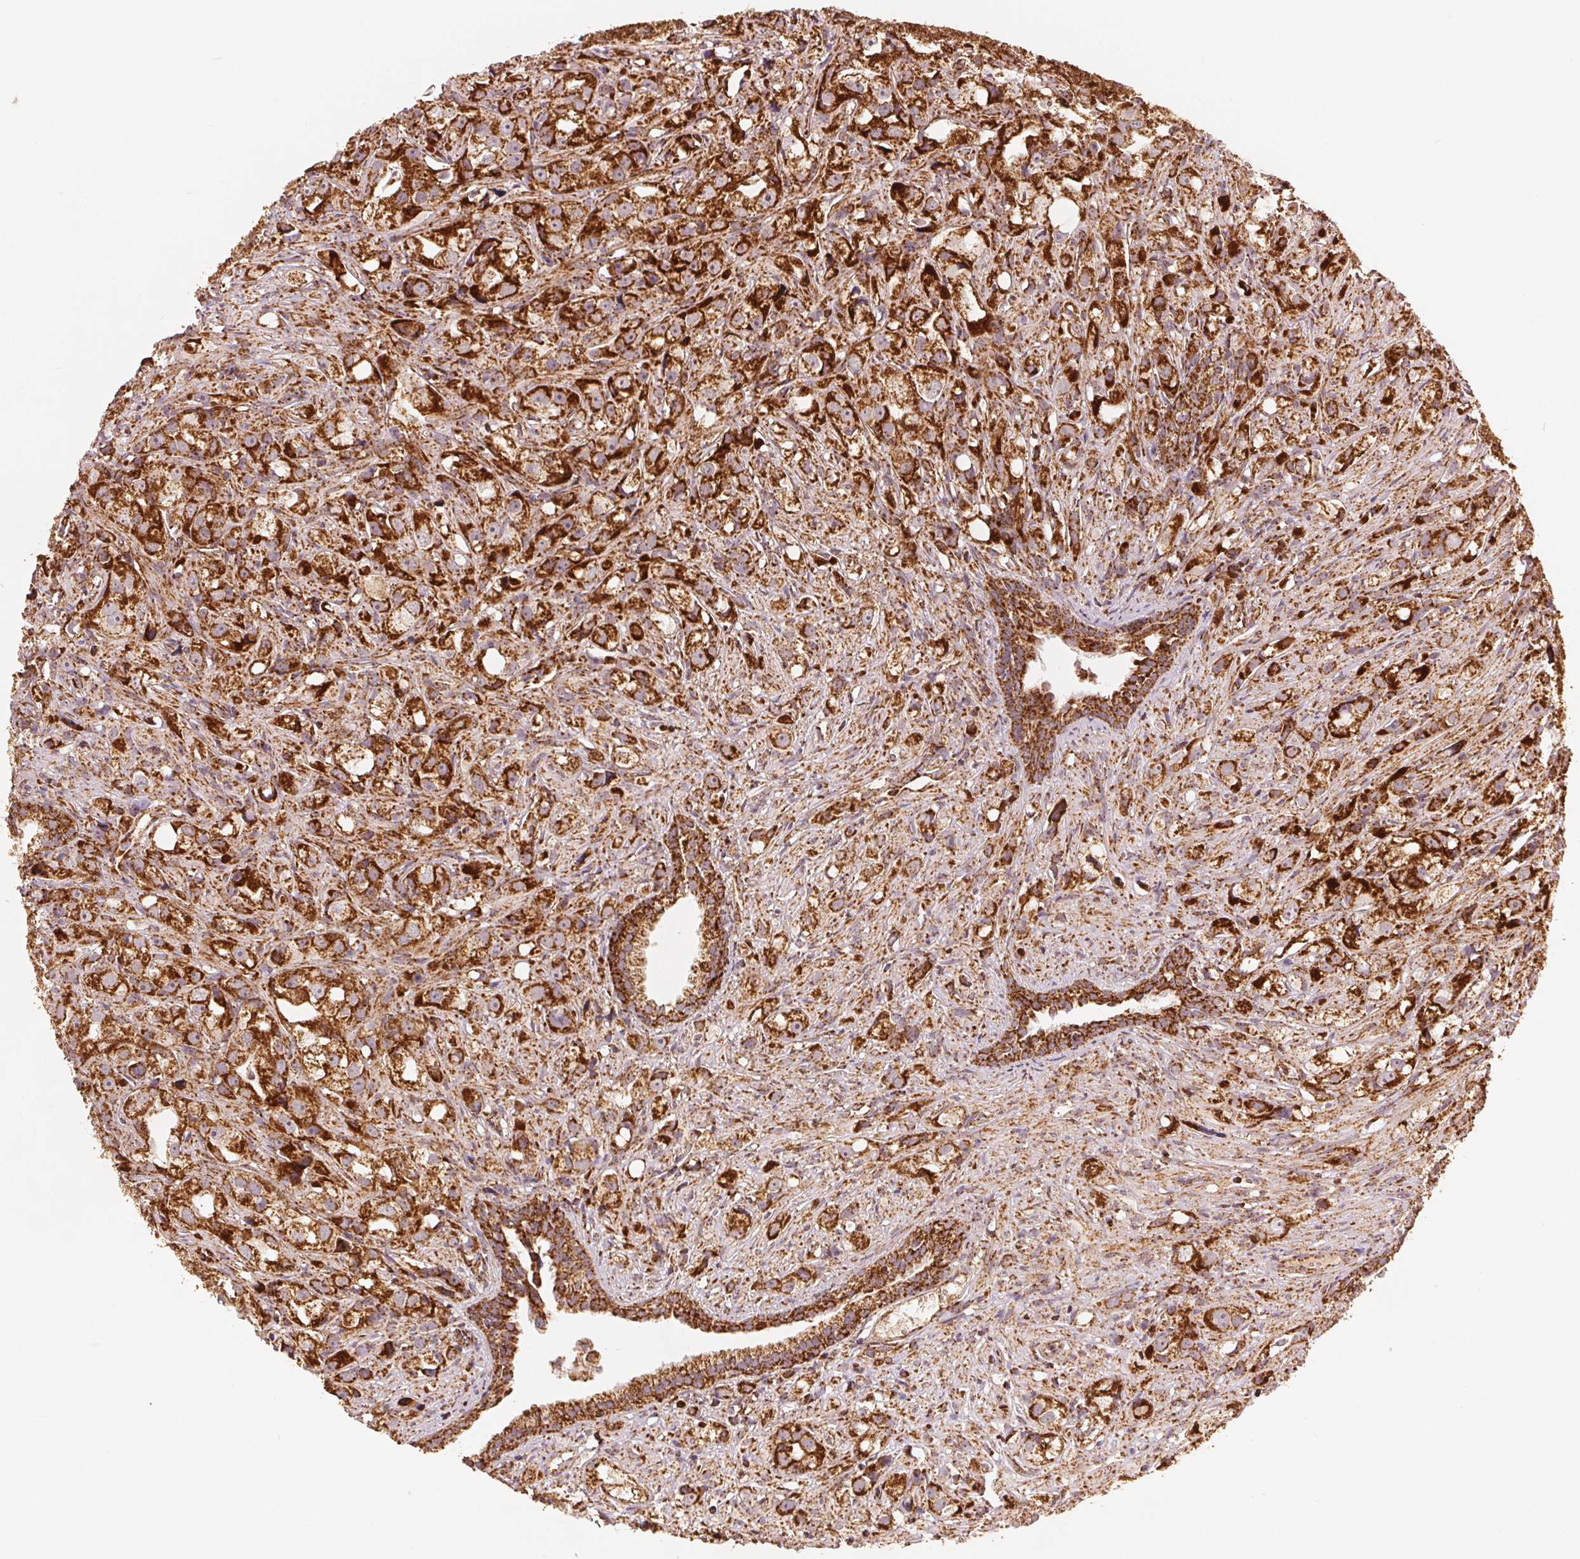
{"staining": {"intensity": "strong", "quantity": ">75%", "location": "cytoplasmic/membranous"}, "tissue": "prostate cancer", "cell_type": "Tumor cells", "image_type": "cancer", "snomed": [{"axis": "morphology", "description": "Adenocarcinoma, High grade"}, {"axis": "topography", "description": "Prostate"}], "caption": "Immunohistochemistry (DAB (3,3'-diaminobenzidine)) staining of human prostate cancer displays strong cytoplasmic/membranous protein expression in approximately >75% of tumor cells.", "gene": "SDHB", "patient": {"sex": "male", "age": 75}}